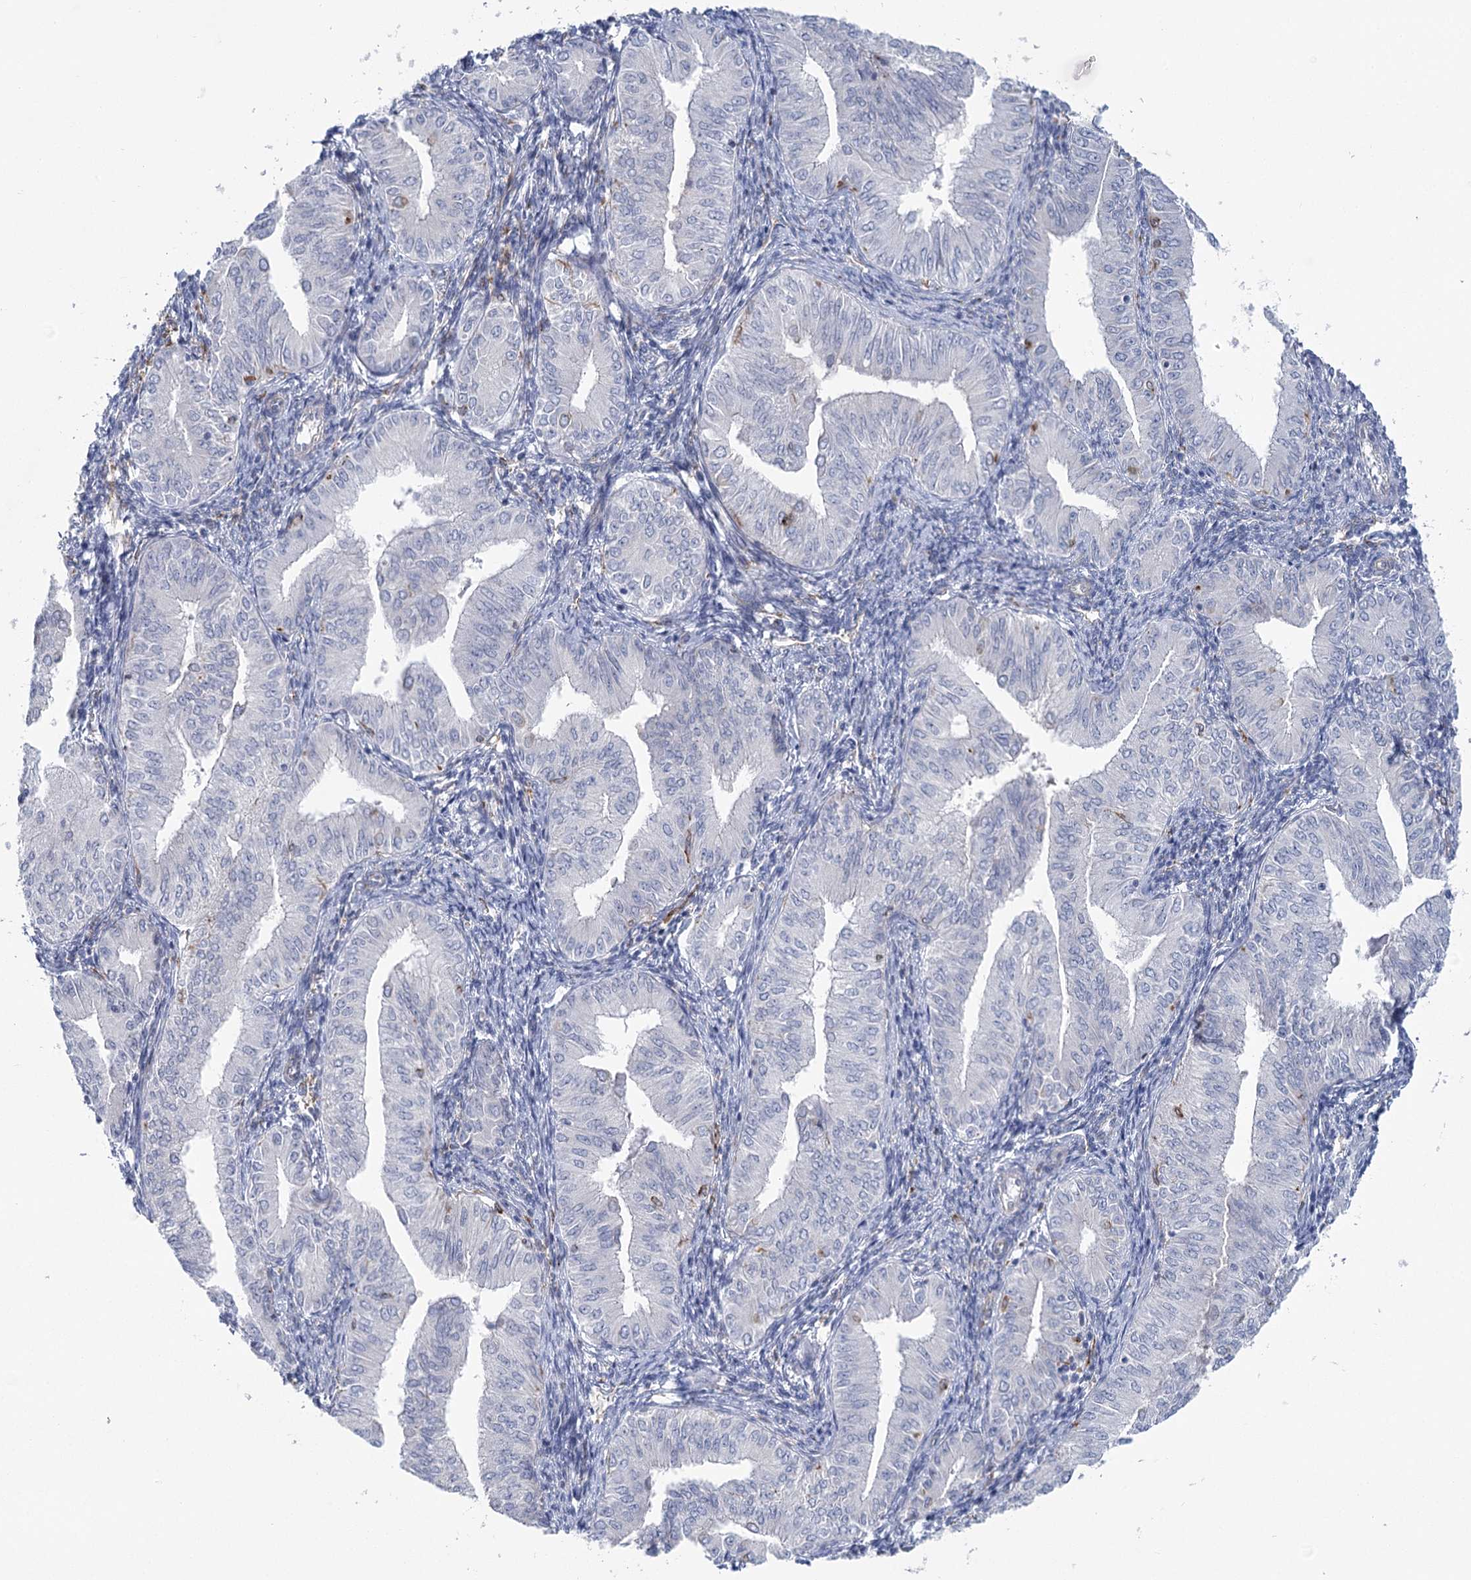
{"staining": {"intensity": "negative", "quantity": "none", "location": "none"}, "tissue": "endometrial cancer", "cell_type": "Tumor cells", "image_type": "cancer", "snomed": [{"axis": "morphology", "description": "Normal tissue, NOS"}, {"axis": "morphology", "description": "Adenocarcinoma, NOS"}, {"axis": "topography", "description": "Endometrium"}], "caption": "Endometrial cancer (adenocarcinoma) was stained to show a protein in brown. There is no significant expression in tumor cells.", "gene": "CCDC88A", "patient": {"sex": "female", "age": 53}}